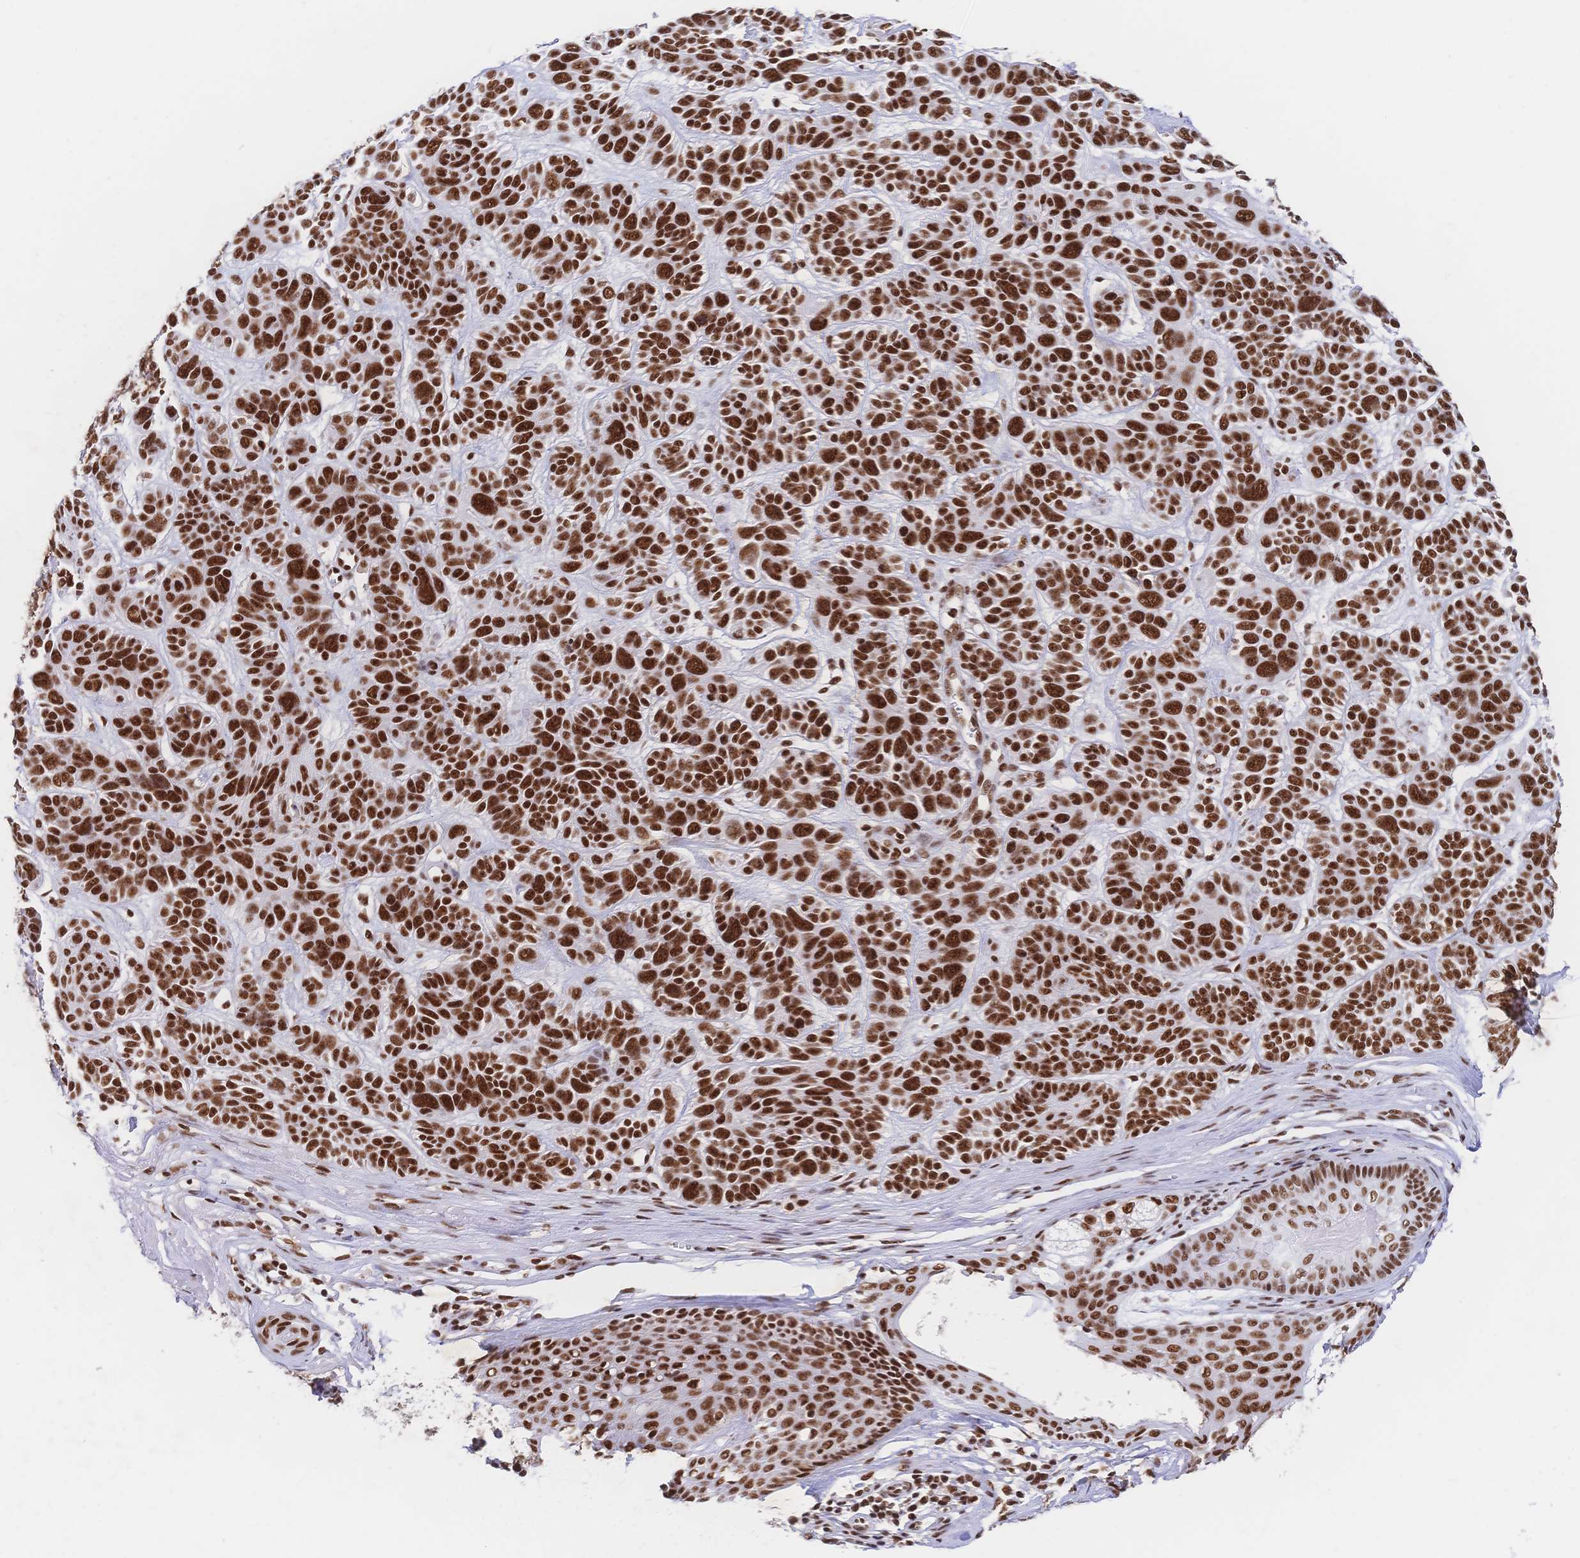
{"staining": {"intensity": "strong", "quantity": ">75%", "location": "nuclear"}, "tissue": "skin cancer", "cell_type": "Tumor cells", "image_type": "cancer", "snomed": [{"axis": "morphology", "description": "Basal cell carcinoma"}, {"axis": "morphology", "description": "BCC, low aggressive"}, {"axis": "topography", "description": "Skin"}, {"axis": "topography", "description": "Skin of face"}], "caption": "This is a micrograph of IHC staining of skin bcc,  low aggressive, which shows strong staining in the nuclear of tumor cells.", "gene": "SRSF1", "patient": {"sex": "male", "age": 73}}